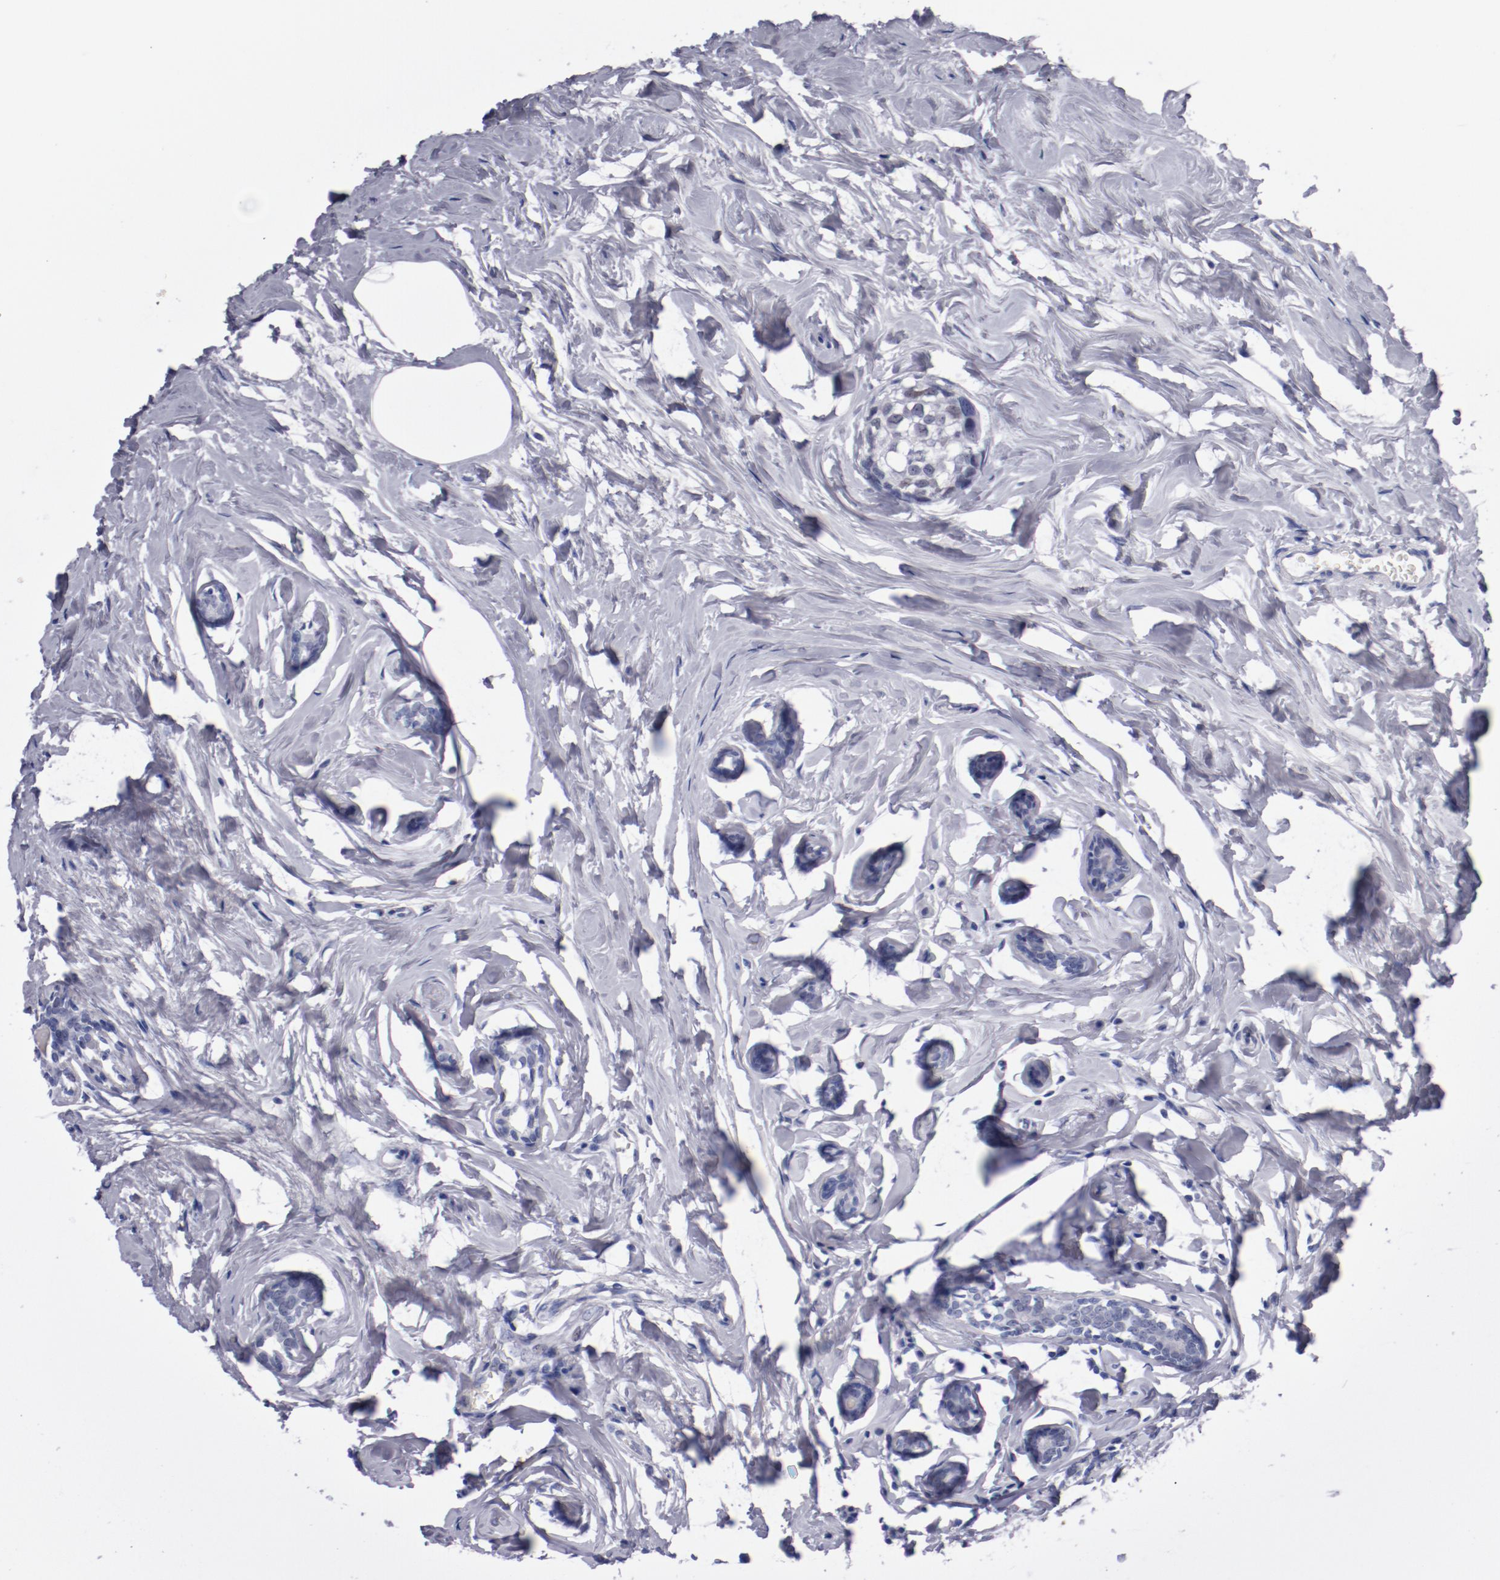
{"staining": {"intensity": "weak", "quantity": "<25%", "location": "nuclear"}, "tissue": "breast cancer", "cell_type": "Tumor cells", "image_type": "cancer", "snomed": [{"axis": "morphology", "description": "Normal tissue, NOS"}, {"axis": "morphology", "description": "Duct carcinoma"}, {"axis": "topography", "description": "Breast"}], "caption": "Protein analysis of breast intraductal carcinoma displays no significant staining in tumor cells.", "gene": "HNF1B", "patient": {"sex": "female", "age": 50}}